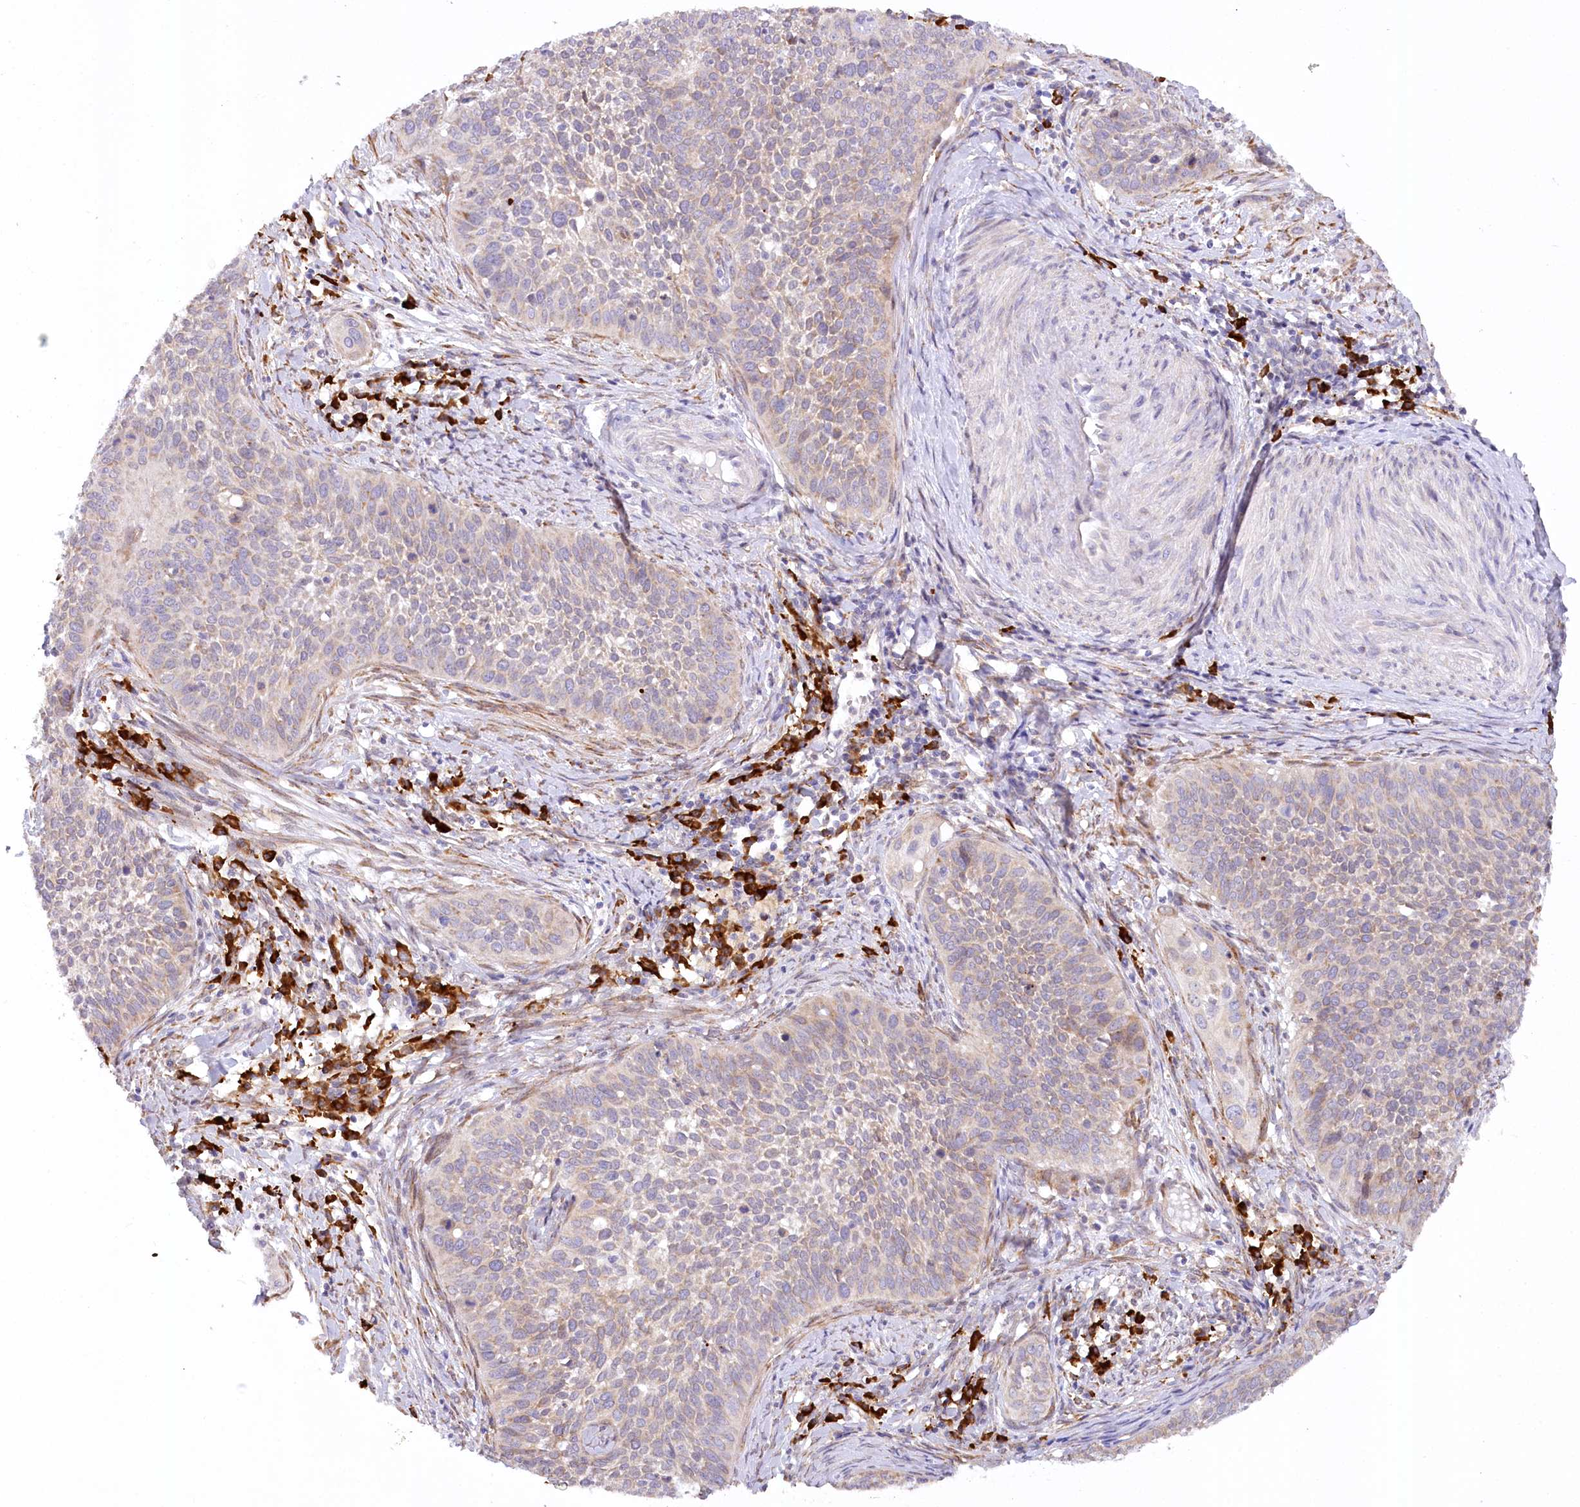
{"staining": {"intensity": "weak", "quantity": "<25%", "location": "cytoplasmic/membranous"}, "tissue": "cervical cancer", "cell_type": "Tumor cells", "image_type": "cancer", "snomed": [{"axis": "morphology", "description": "Squamous cell carcinoma, NOS"}, {"axis": "topography", "description": "Cervix"}], "caption": "Squamous cell carcinoma (cervical) was stained to show a protein in brown. There is no significant positivity in tumor cells.", "gene": "NCKAP5", "patient": {"sex": "female", "age": 34}}